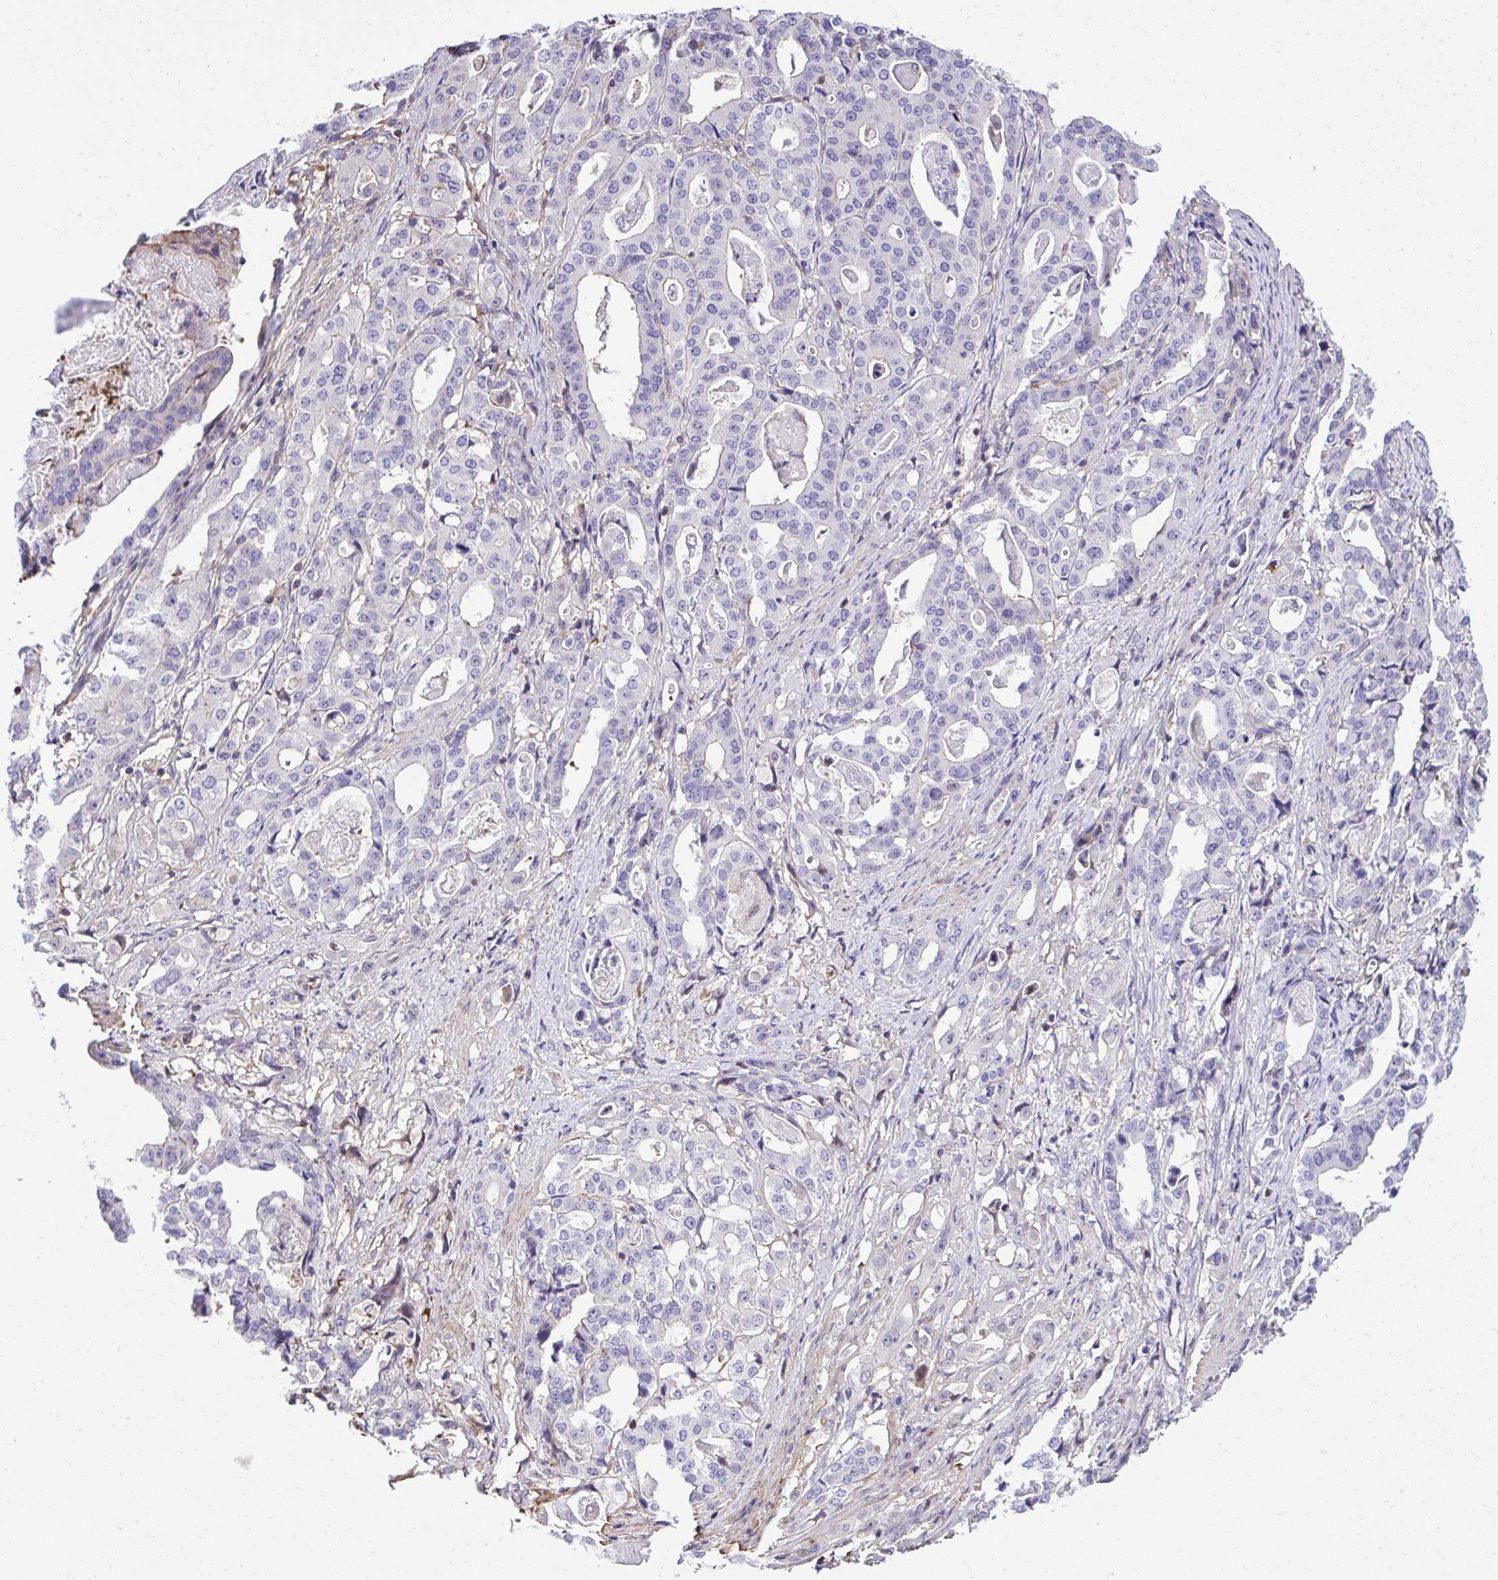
{"staining": {"intensity": "negative", "quantity": "none", "location": "none"}, "tissue": "stomach cancer", "cell_type": "Tumor cells", "image_type": "cancer", "snomed": [{"axis": "morphology", "description": "Adenocarcinoma, NOS"}, {"axis": "topography", "description": "Stomach"}], "caption": "This is a histopathology image of immunohistochemistry staining of stomach cancer (adenocarcinoma), which shows no staining in tumor cells. (DAB (3,3'-diaminobenzidine) immunohistochemistry (IHC) visualized using brightfield microscopy, high magnification).", "gene": "GRK4", "patient": {"sex": "male", "age": 48}}